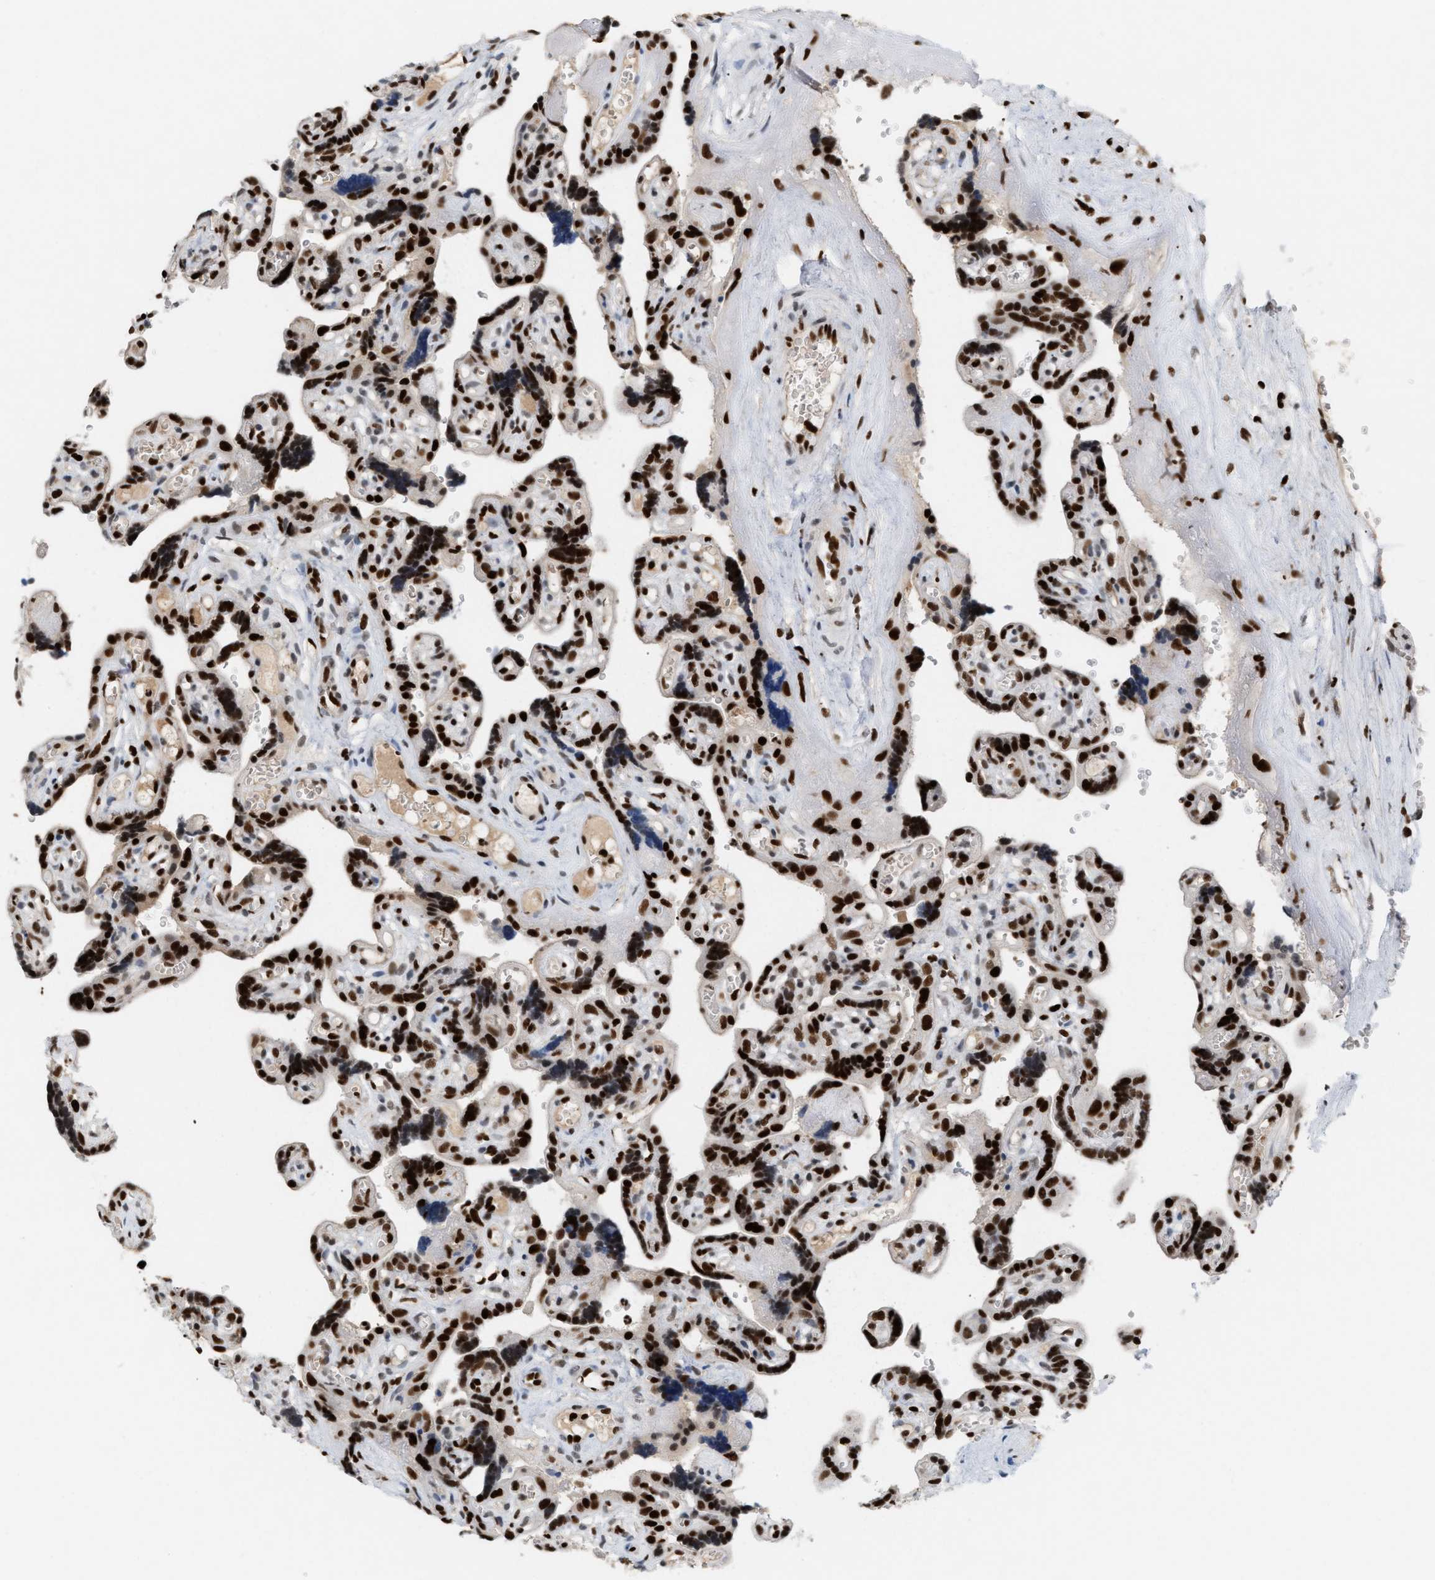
{"staining": {"intensity": "strong", "quantity": ">75%", "location": "nuclear"}, "tissue": "placenta", "cell_type": "Decidual cells", "image_type": "normal", "snomed": [{"axis": "morphology", "description": "Normal tissue, NOS"}, {"axis": "topography", "description": "Placenta"}], "caption": "IHC of normal placenta displays high levels of strong nuclear positivity in approximately >75% of decidual cells. Nuclei are stained in blue.", "gene": "C17orf49", "patient": {"sex": "female", "age": 30}}